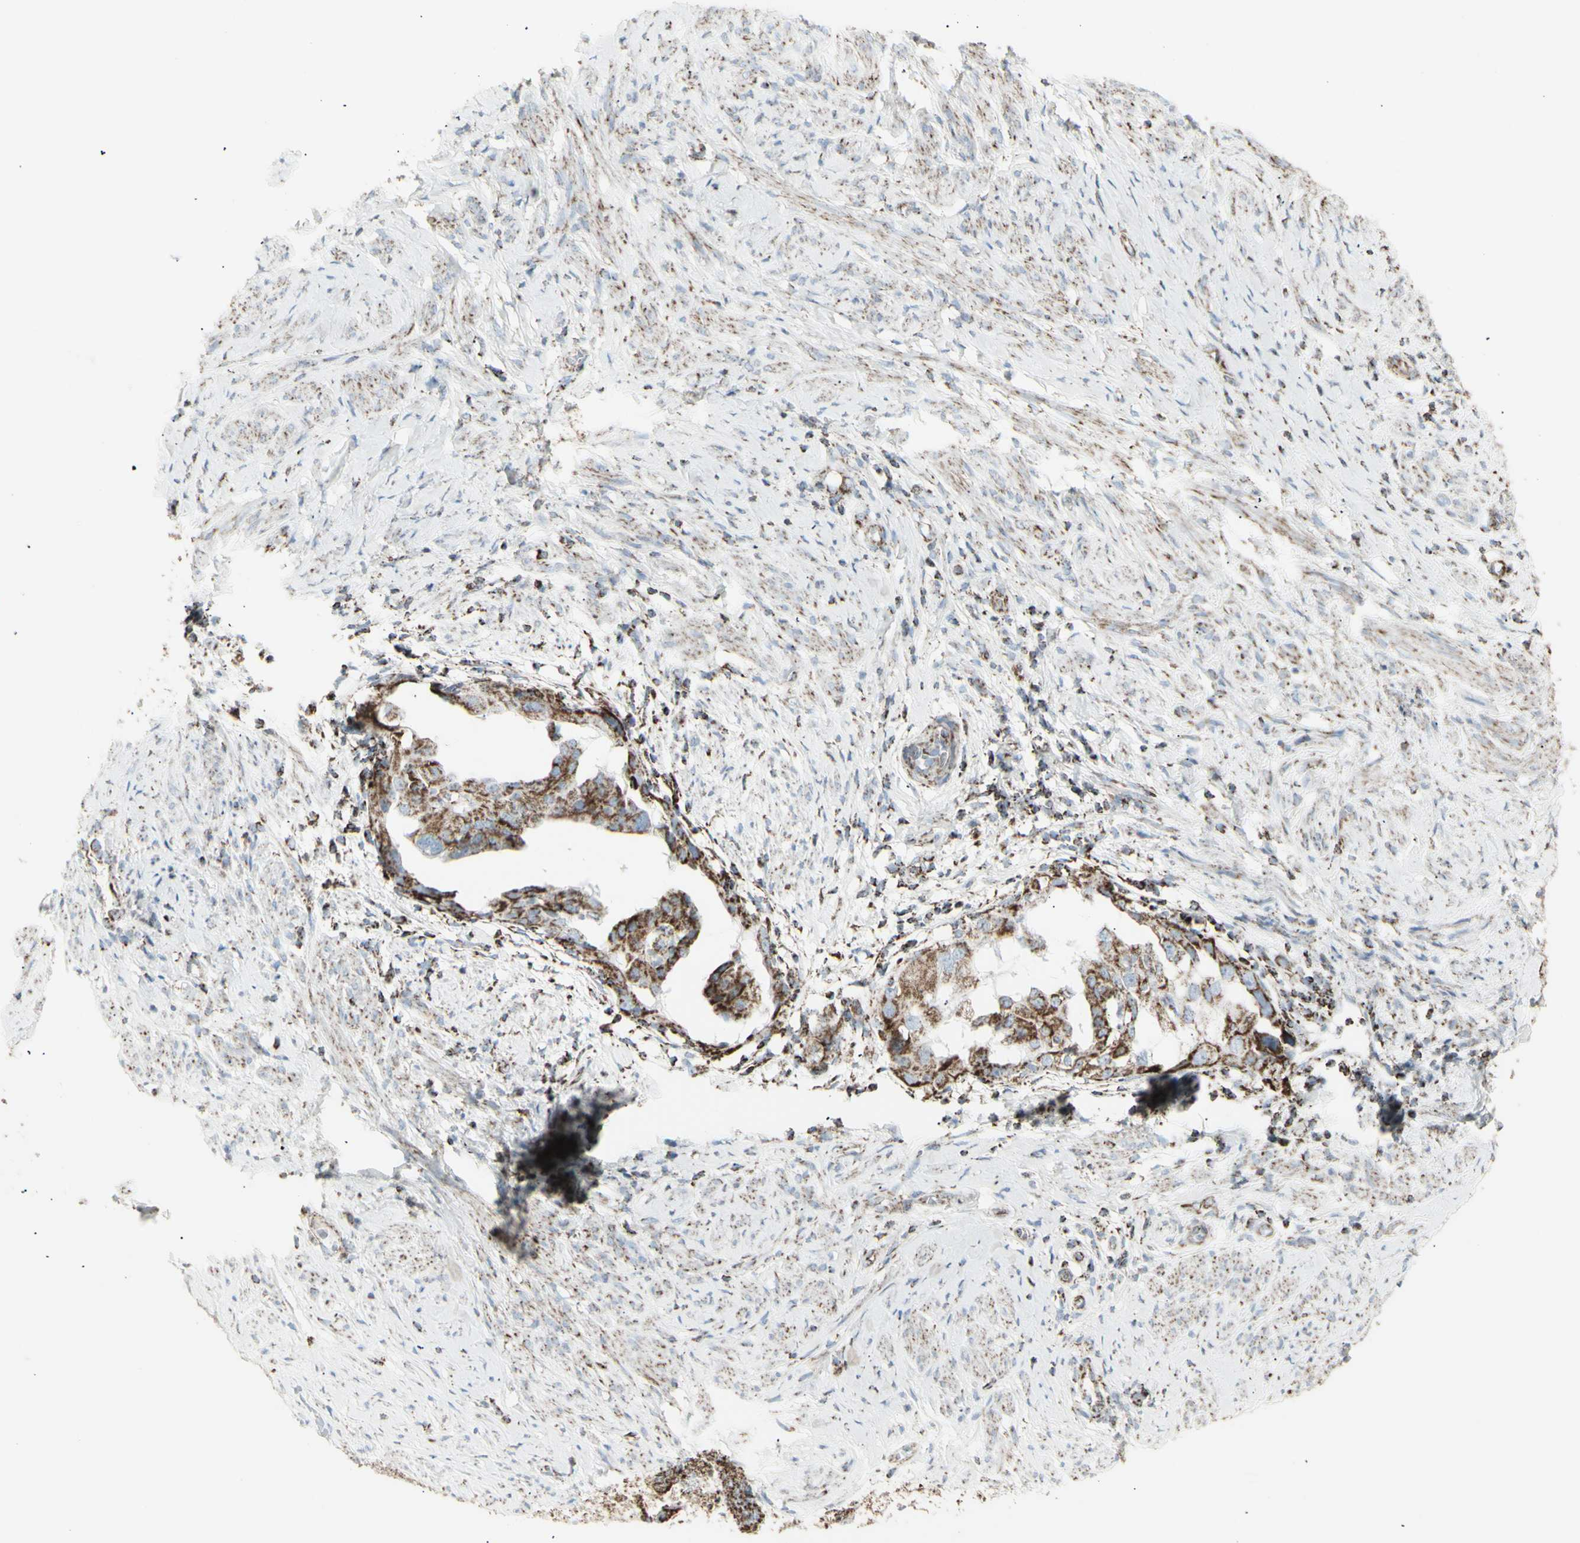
{"staining": {"intensity": "strong", "quantity": ">75%", "location": "cytoplasmic/membranous"}, "tissue": "endometrial cancer", "cell_type": "Tumor cells", "image_type": "cancer", "snomed": [{"axis": "morphology", "description": "Adenocarcinoma, NOS"}, {"axis": "topography", "description": "Endometrium"}], "caption": "The photomicrograph demonstrates immunohistochemical staining of endometrial adenocarcinoma. There is strong cytoplasmic/membranous positivity is appreciated in about >75% of tumor cells.", "gene": "PLGRKT", "patient": {"sex": "female", "age": 85}}